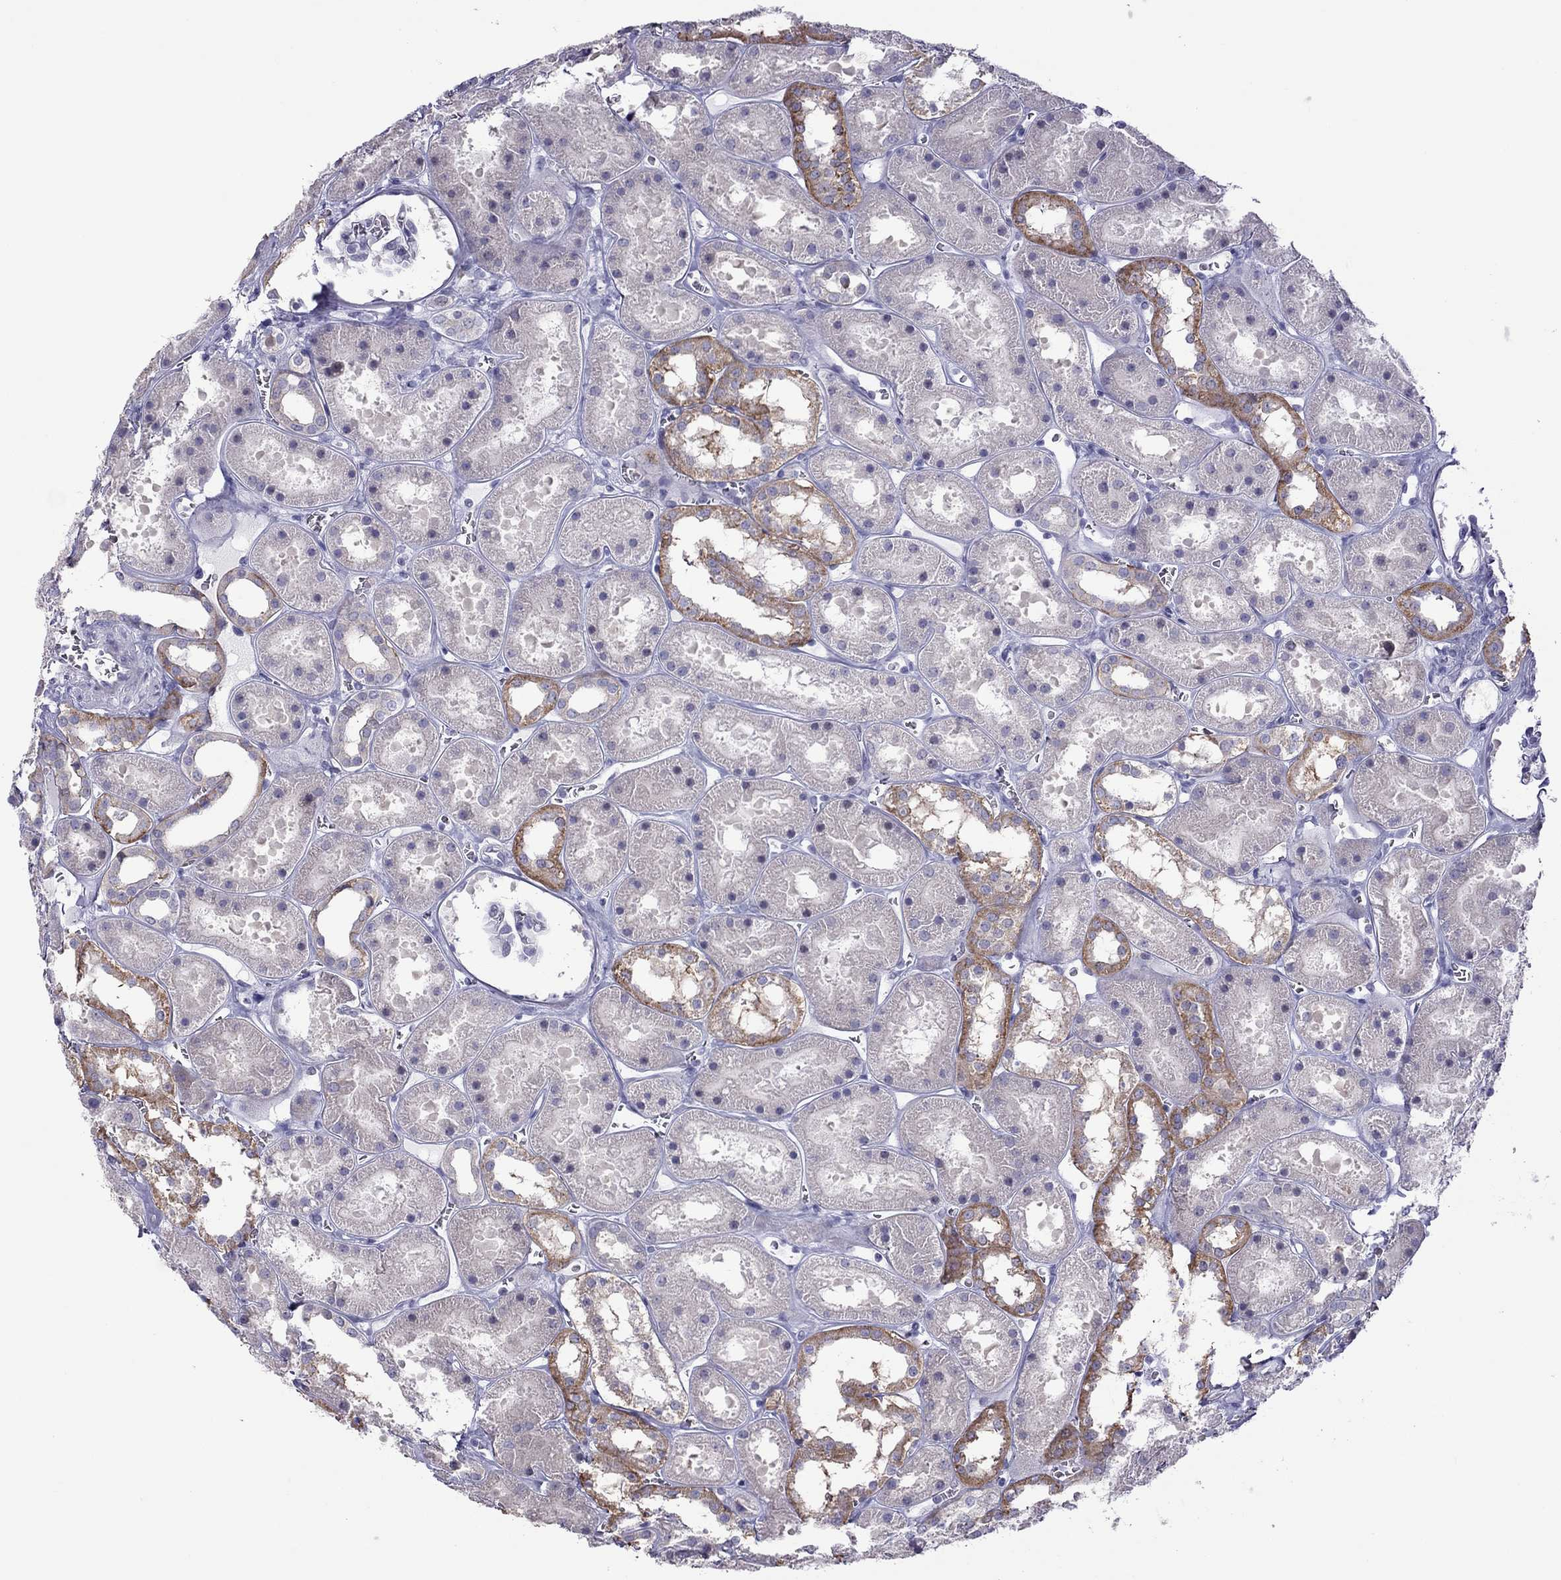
{"staining": {"intensity": "negative", "quantity": "none", "location": "none"}, "tissue": "kidney", "cell_type": "Cells in glomeruli", "image_type": "normal", "snomed": [{"axis": "morphology", "description": "Normal tissue, NOS"}, {"axis": "topography", "description": "Kidney"}], "caption": "Immunohistochemistry of normal kidney displays no expression in cells in glomeruli.", "gene": "TEX14", "patient": {"sex": "female", "age": 41}}